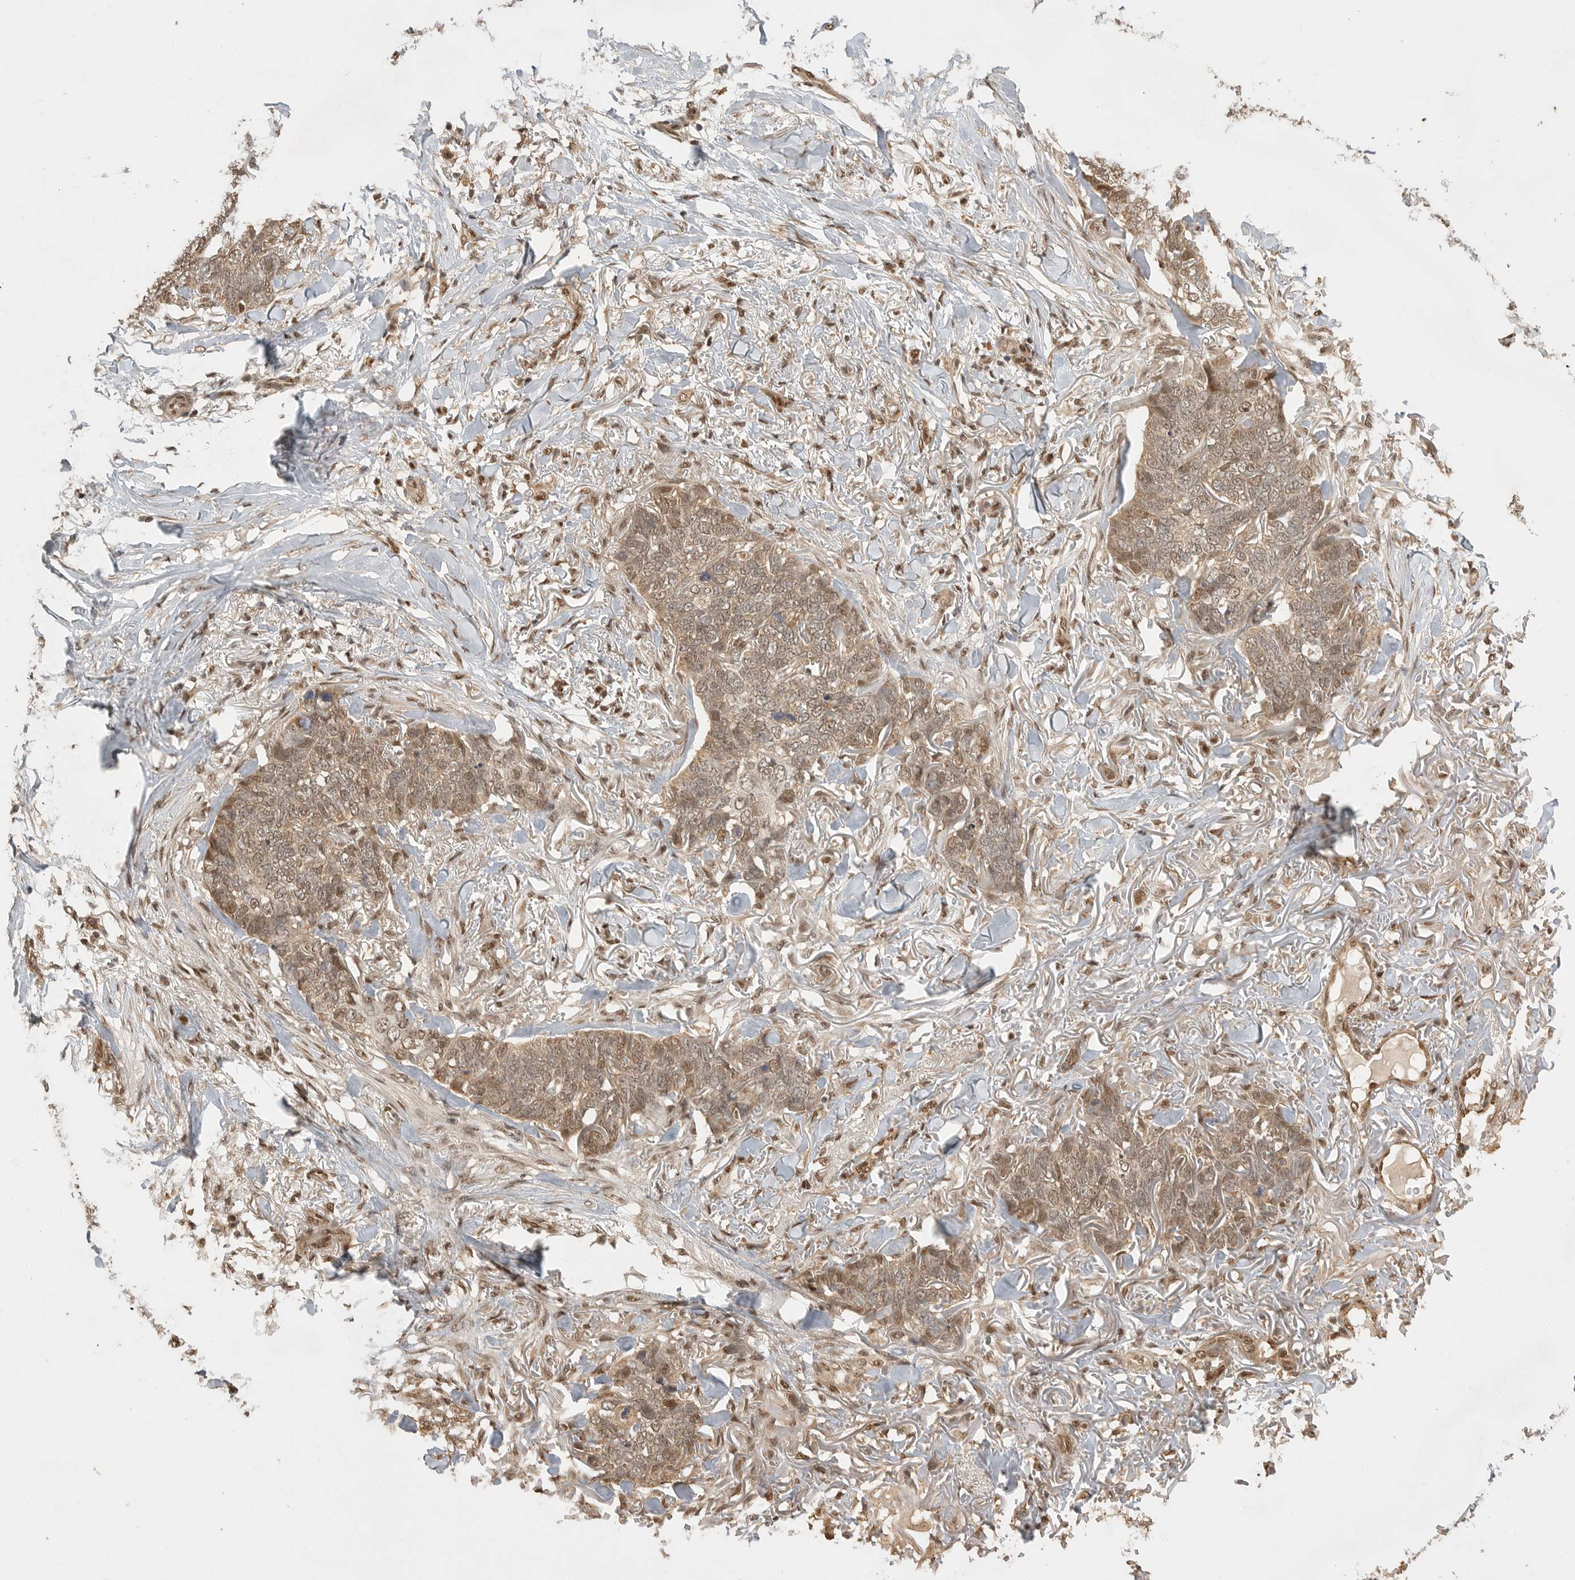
{"staining": {"intensity": "moderate", "quantity": ">75%", "location": "cytoplasmic/membranous,nuclear"}, "tissue": "skin cancer", "cell_type": "Tumor cells", "image_type": "cancer", "snomed": [{"axis": "morphology", "description": "Normal tissue, NOS"}, {"axis": "morphology", "description": "Basal cell carcinoma"}, {"axis": "topography", "description": "Skin"}], "caption": "Immunohistochemical staining of skin basal cell carcinoma demonstrates medium levels of moderate cytoplasmic/membranous and nuclear staining in approximately >75% of tumor cells.", "gene": "DFFA", "patient": {"sex": "male", "age": 77}}